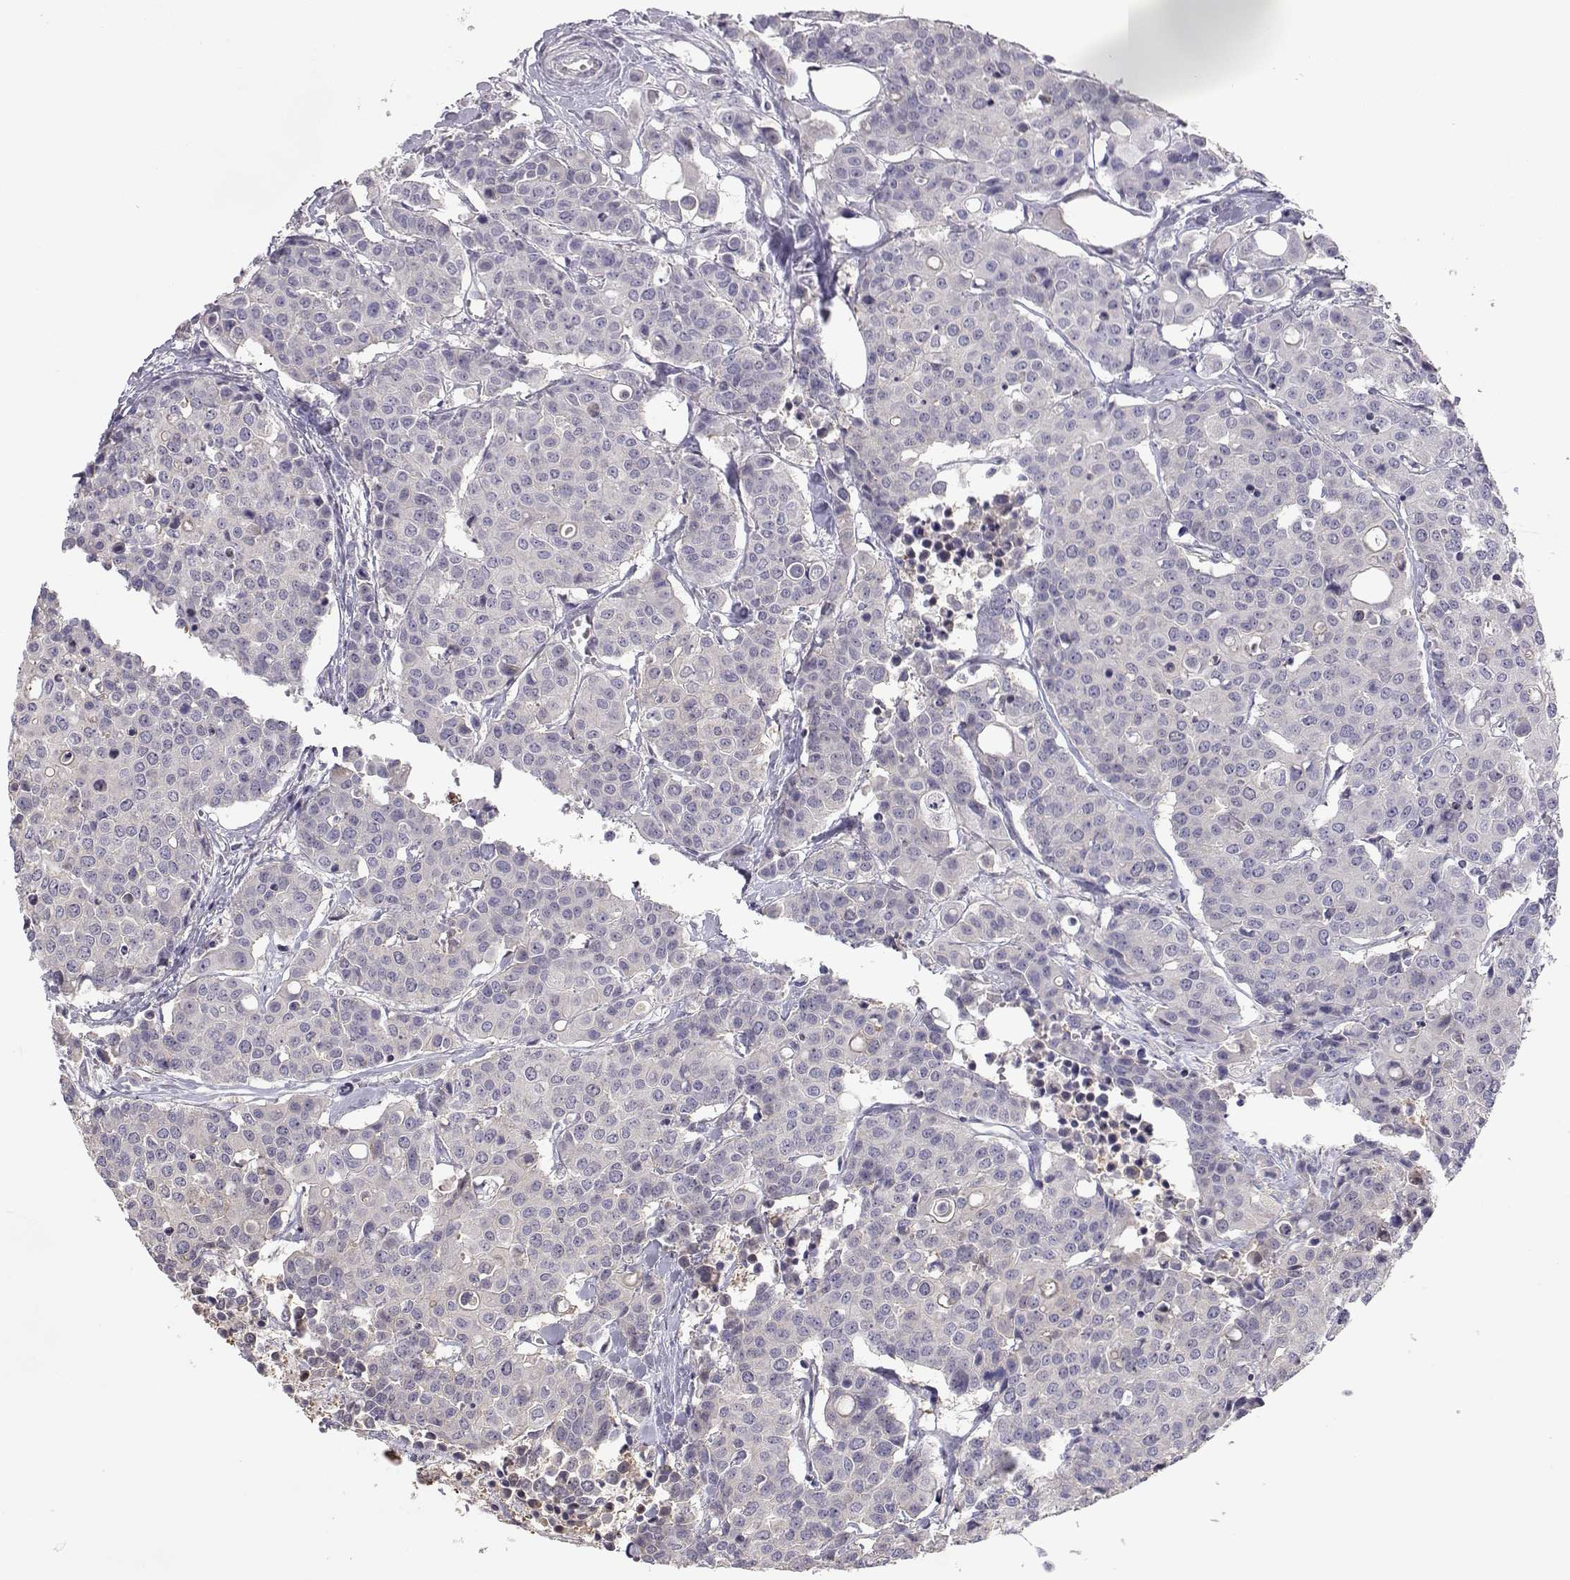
{"staining": {"intensity": "negative", "quantity": "none", "location": "none"}, "tissue": "carcinoid", "cell_type": "Tumor cells", "image_type": "cancer", "snomed": [{"axis": "morphology", "description": "Carcinoid, malignant, NOS"}, {"axis": "topography", "description": "Colon"}], "caption": "This is an IHC photomicrograph of human carcinoid. There is no expression in tumor cells.", "gene": "NCAM2", "patient": {"sex": "male", "age": 81}}